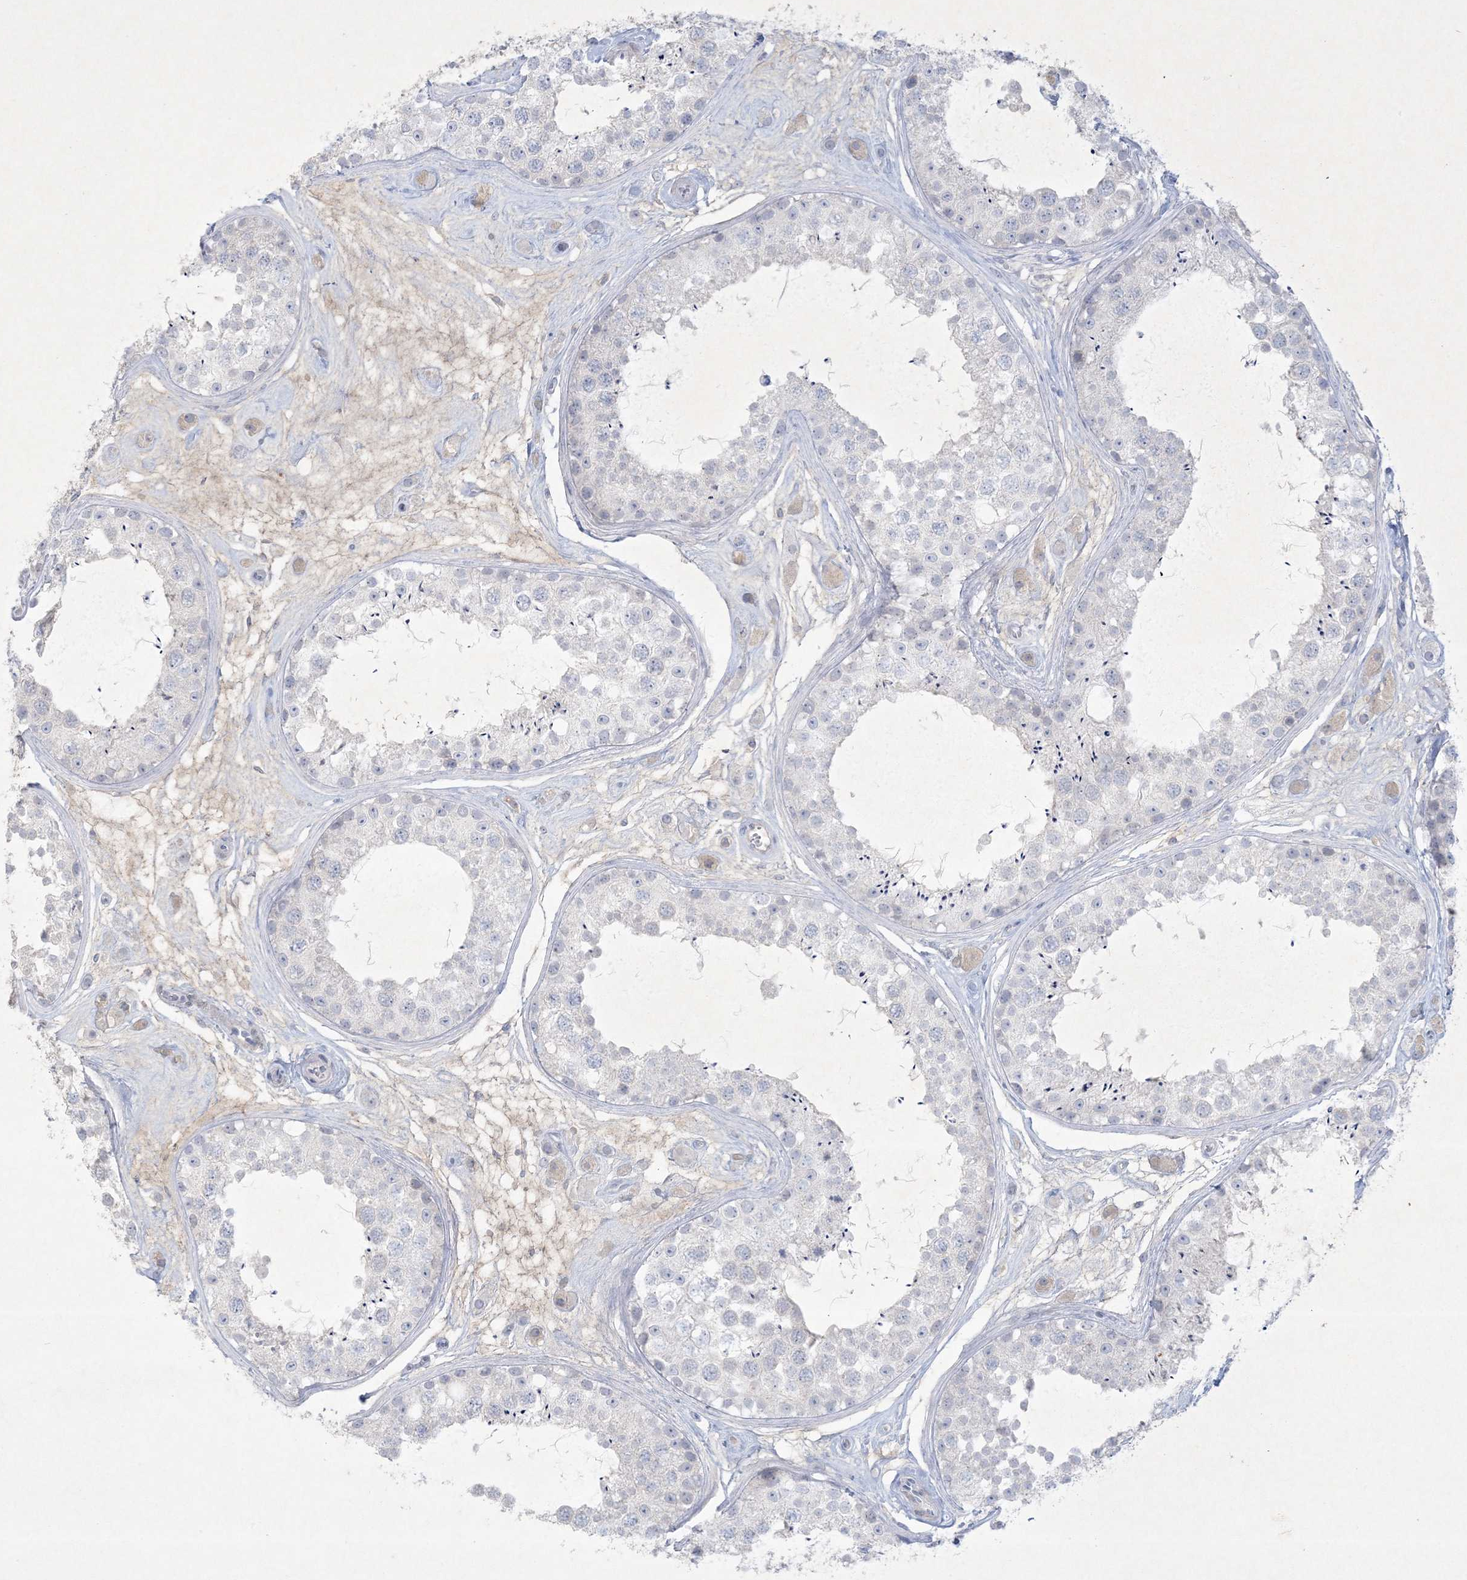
{"staining": {"intensity": "negative", "quantity": "none", "location": "none"}, "tissue": "testis", "cell_type": "Cells in seminiferous ducts", "image_type": "normal", "snomed": [{"axis": "morphology", "description": "Normal tissue, NOS"}, {"axis": "topography", "description": "Testis"}], "caption": "DAB (3,3'-diaminobenzidine) immunohistochemical staining of normal human testis reveals no significant staining in cells in seminiferous ducts.", "gene": "CCDC24", "patient": {"sex": "male", "age": 25}}